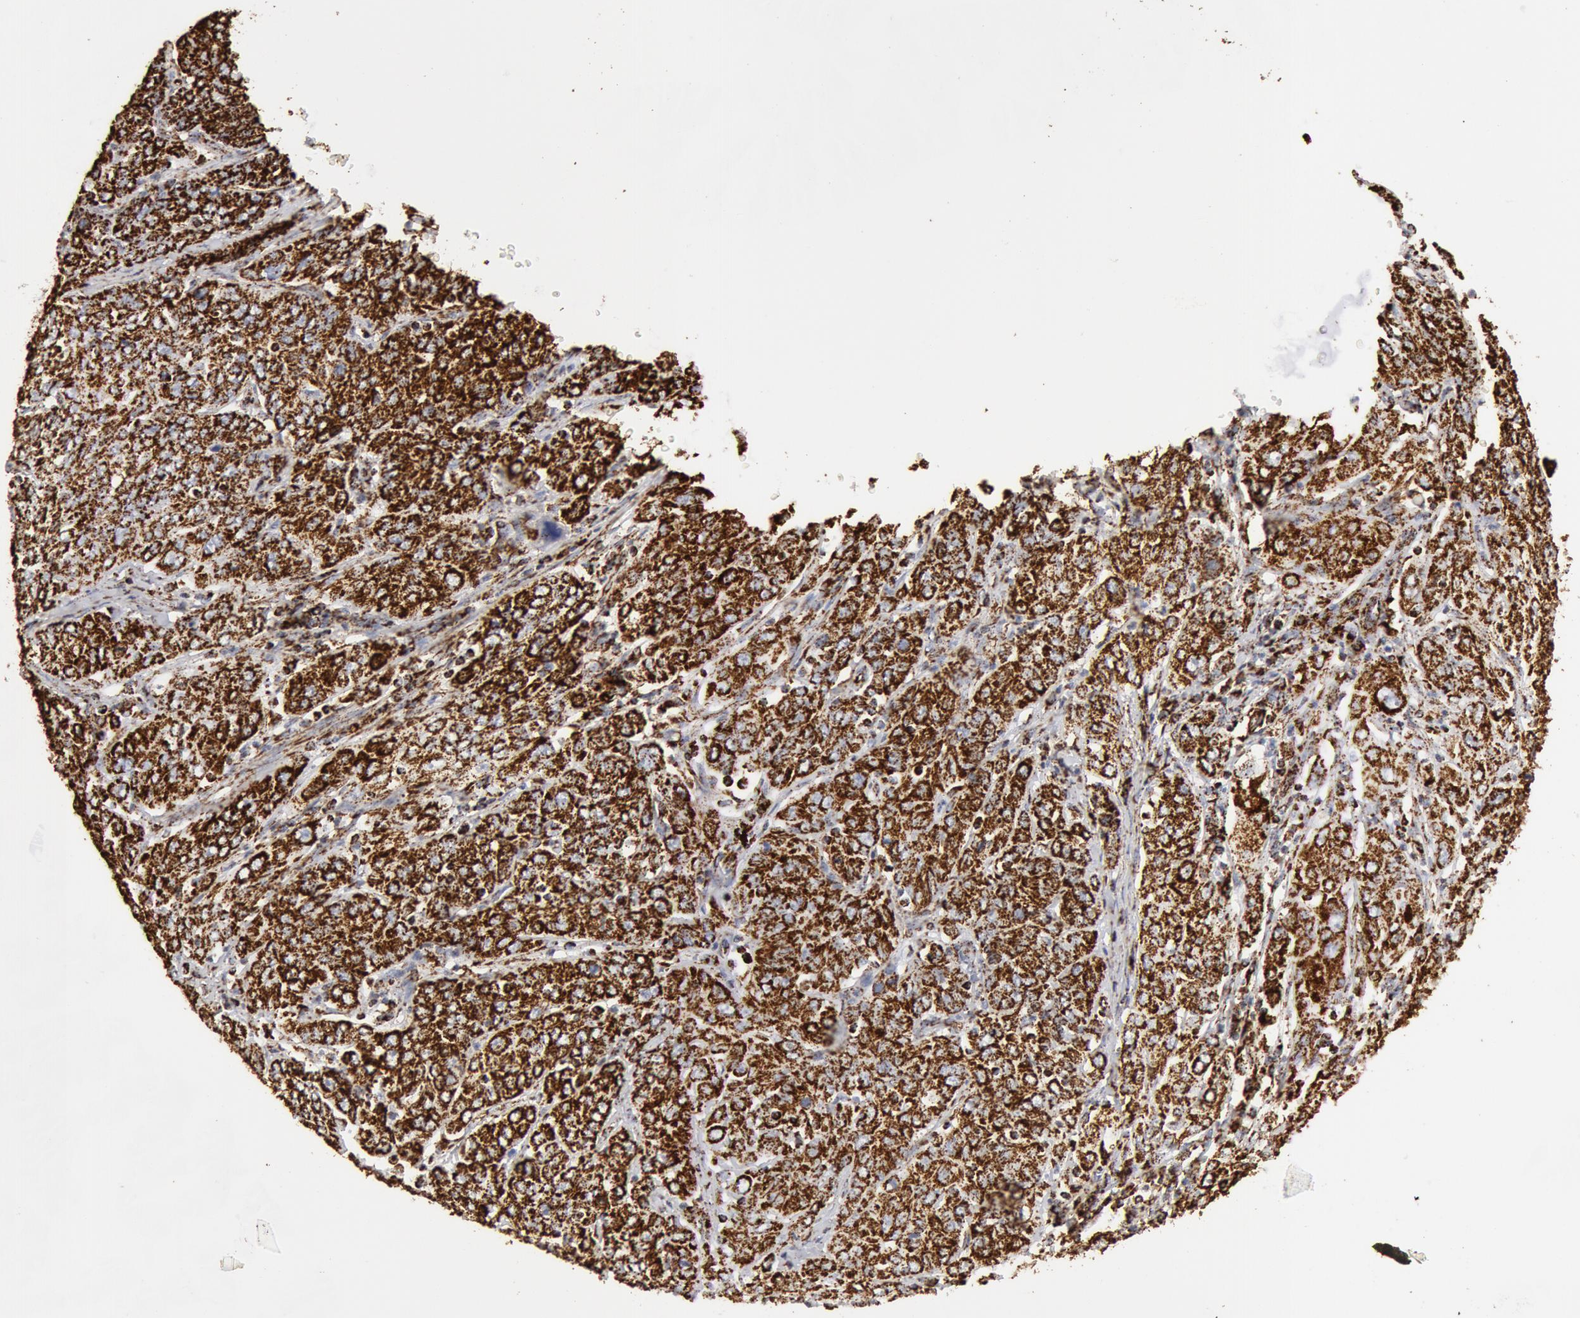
{"staining": {"intensity": "strong", "quantity": ">75%", "location": "cytoplasmic/membranous"}, "tissue": "cervical cancer", "cell_type": "Tumor cells", "image_type": "cancer", "snomed": [{"axis": "morphology", "description": "Squamous cell carcinoma, NOS"}, {"axis": "topography", "description": "Cervix"}], "caption": "High-power microscopy captured an IHC histopathology image of cervical cancer, revealing strong cytoplasmic/membranous positivity in approximately >75% of tumor cells.", "gene": "ATP5F1B", "patient": {"sex": "female", "age": 38}}